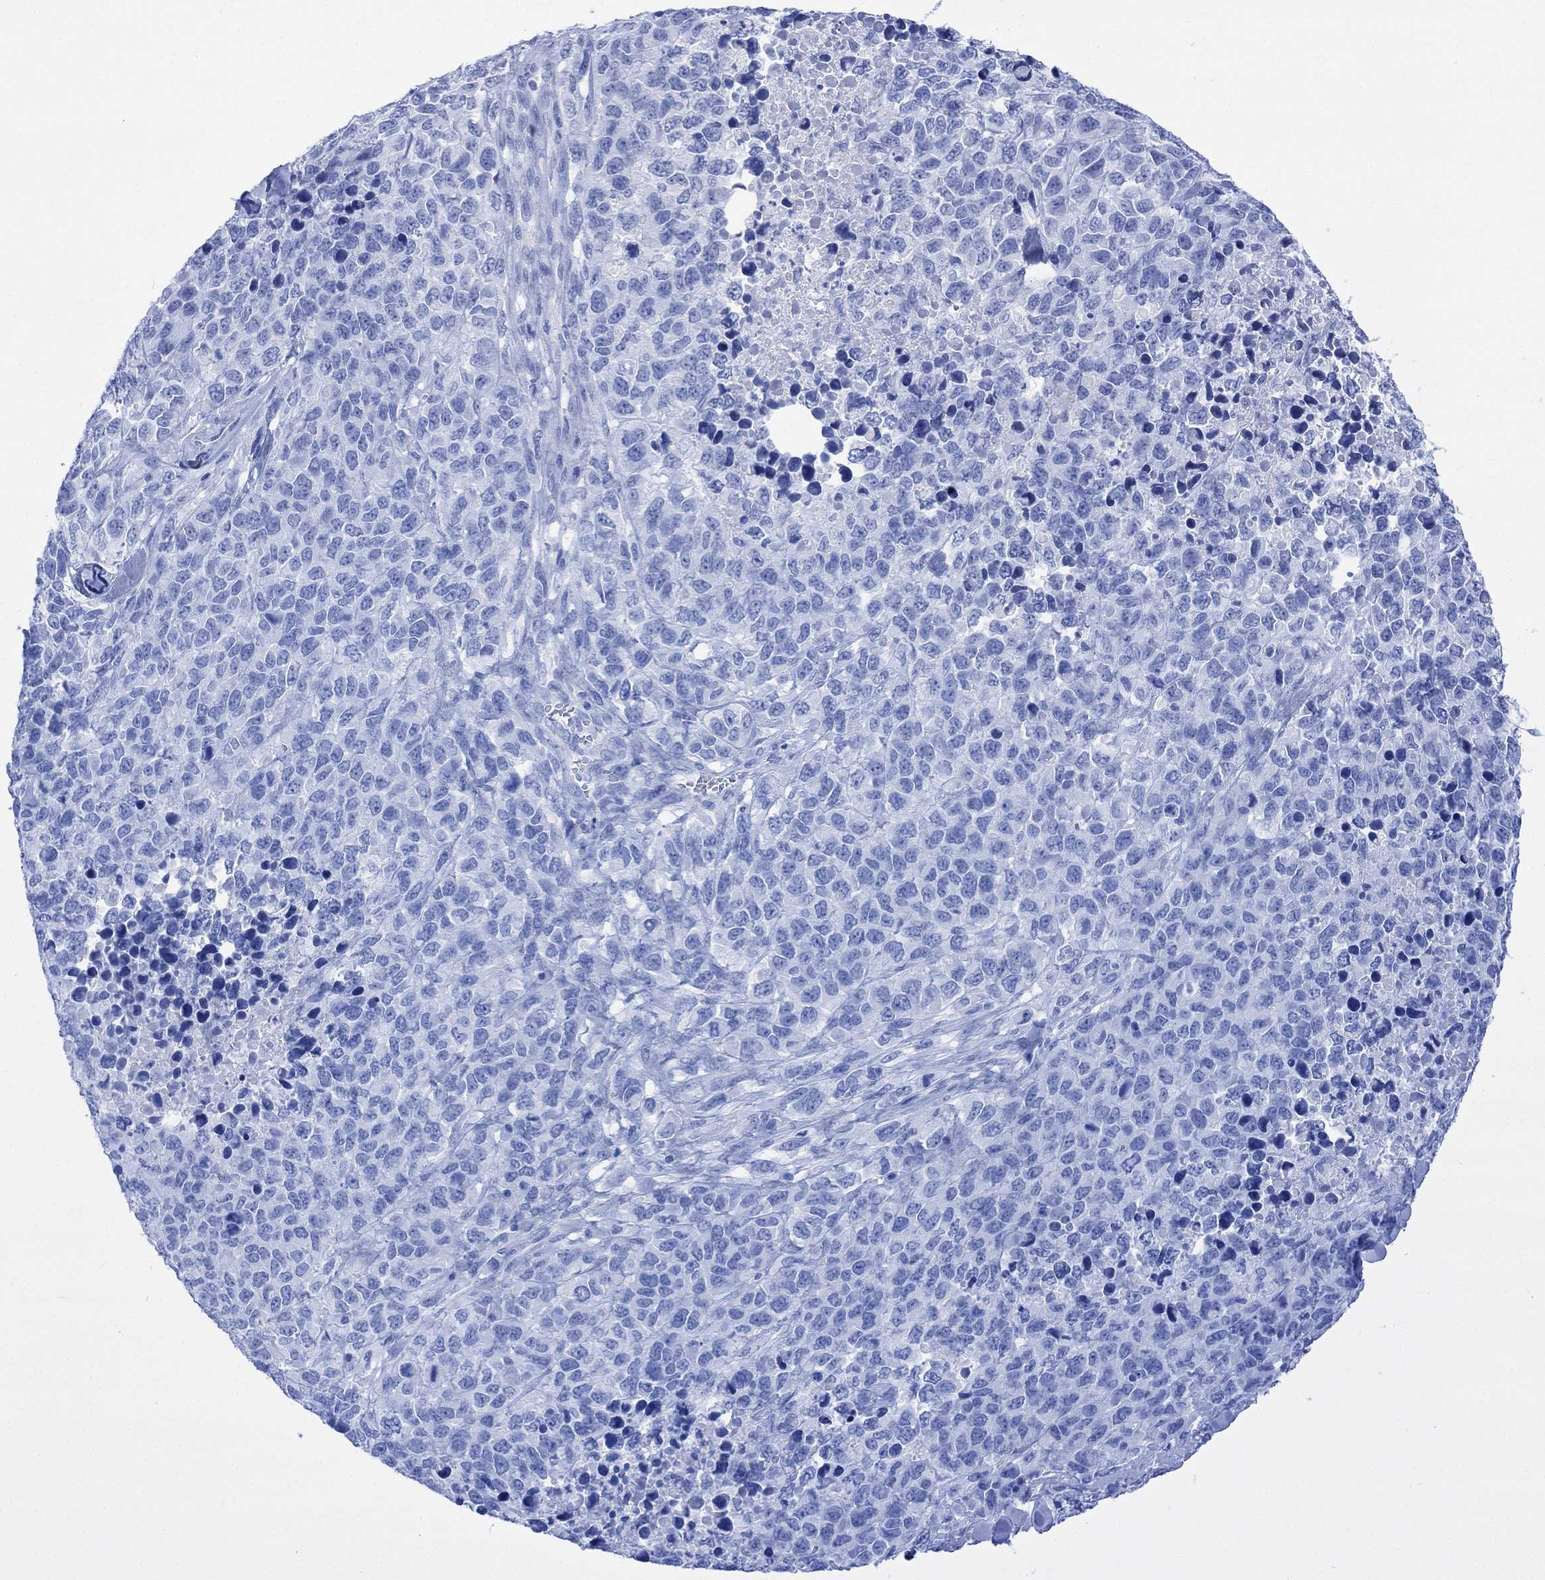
{"staining": {"intensity": "negative", "quantity": "none", "location": "none"}, "tissue": "melanoma", "cell_type": "Tumor cells", "image_type": "cancer", "snomed": [{"axis": "morphology", "description": "Malignant melanoma, Metastatic site"}, {"axis": "topography", "description": "Skin"}], "caption": "Human malignant melanoma (metastatic site) stained for a protein using IHC reveals no expression in tumor cells.", "gene": "CELF4", "patient": {"sex": "male", "age": 84}}